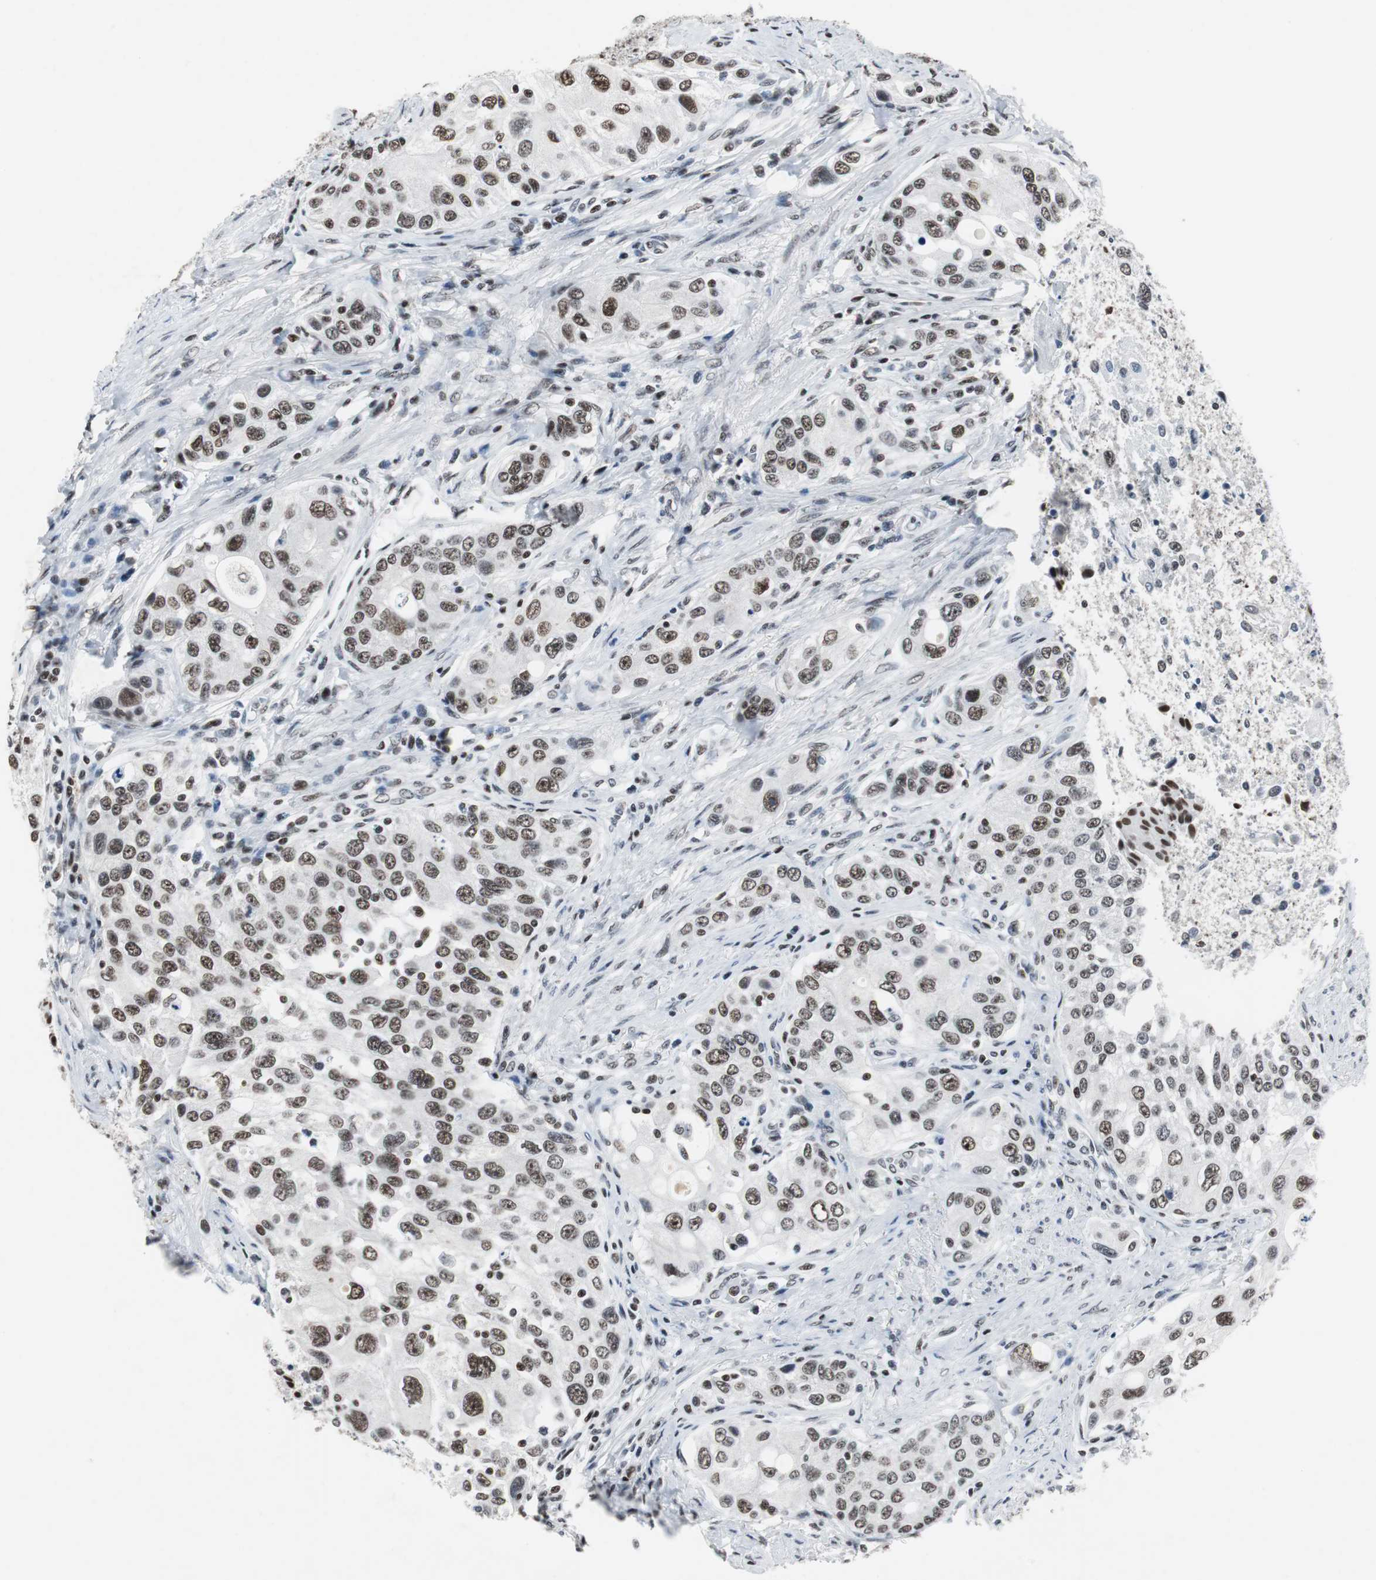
{"staining": {"intensity": "moderate", "quantity": ">75%", "location": "nuclear"}, "tissue": "urothelial cancer", "cell_type": "Tumor cells", "image_type": "cancer", "snomed": [{"axis": "morphology", "description": "Urothelial carcinoma, High grade"}, {"axis": "topography", "description": "Urinary bladder"}], "caption": "A high-resolution micrograph shows immunohistochemistry (IHC) staining of urothelial cancer, which shows moderate nuclear expression in approximately >75% of tumor cells.", "gene": "RAD9A", "patient": {"sex": "female", "age": 56}}